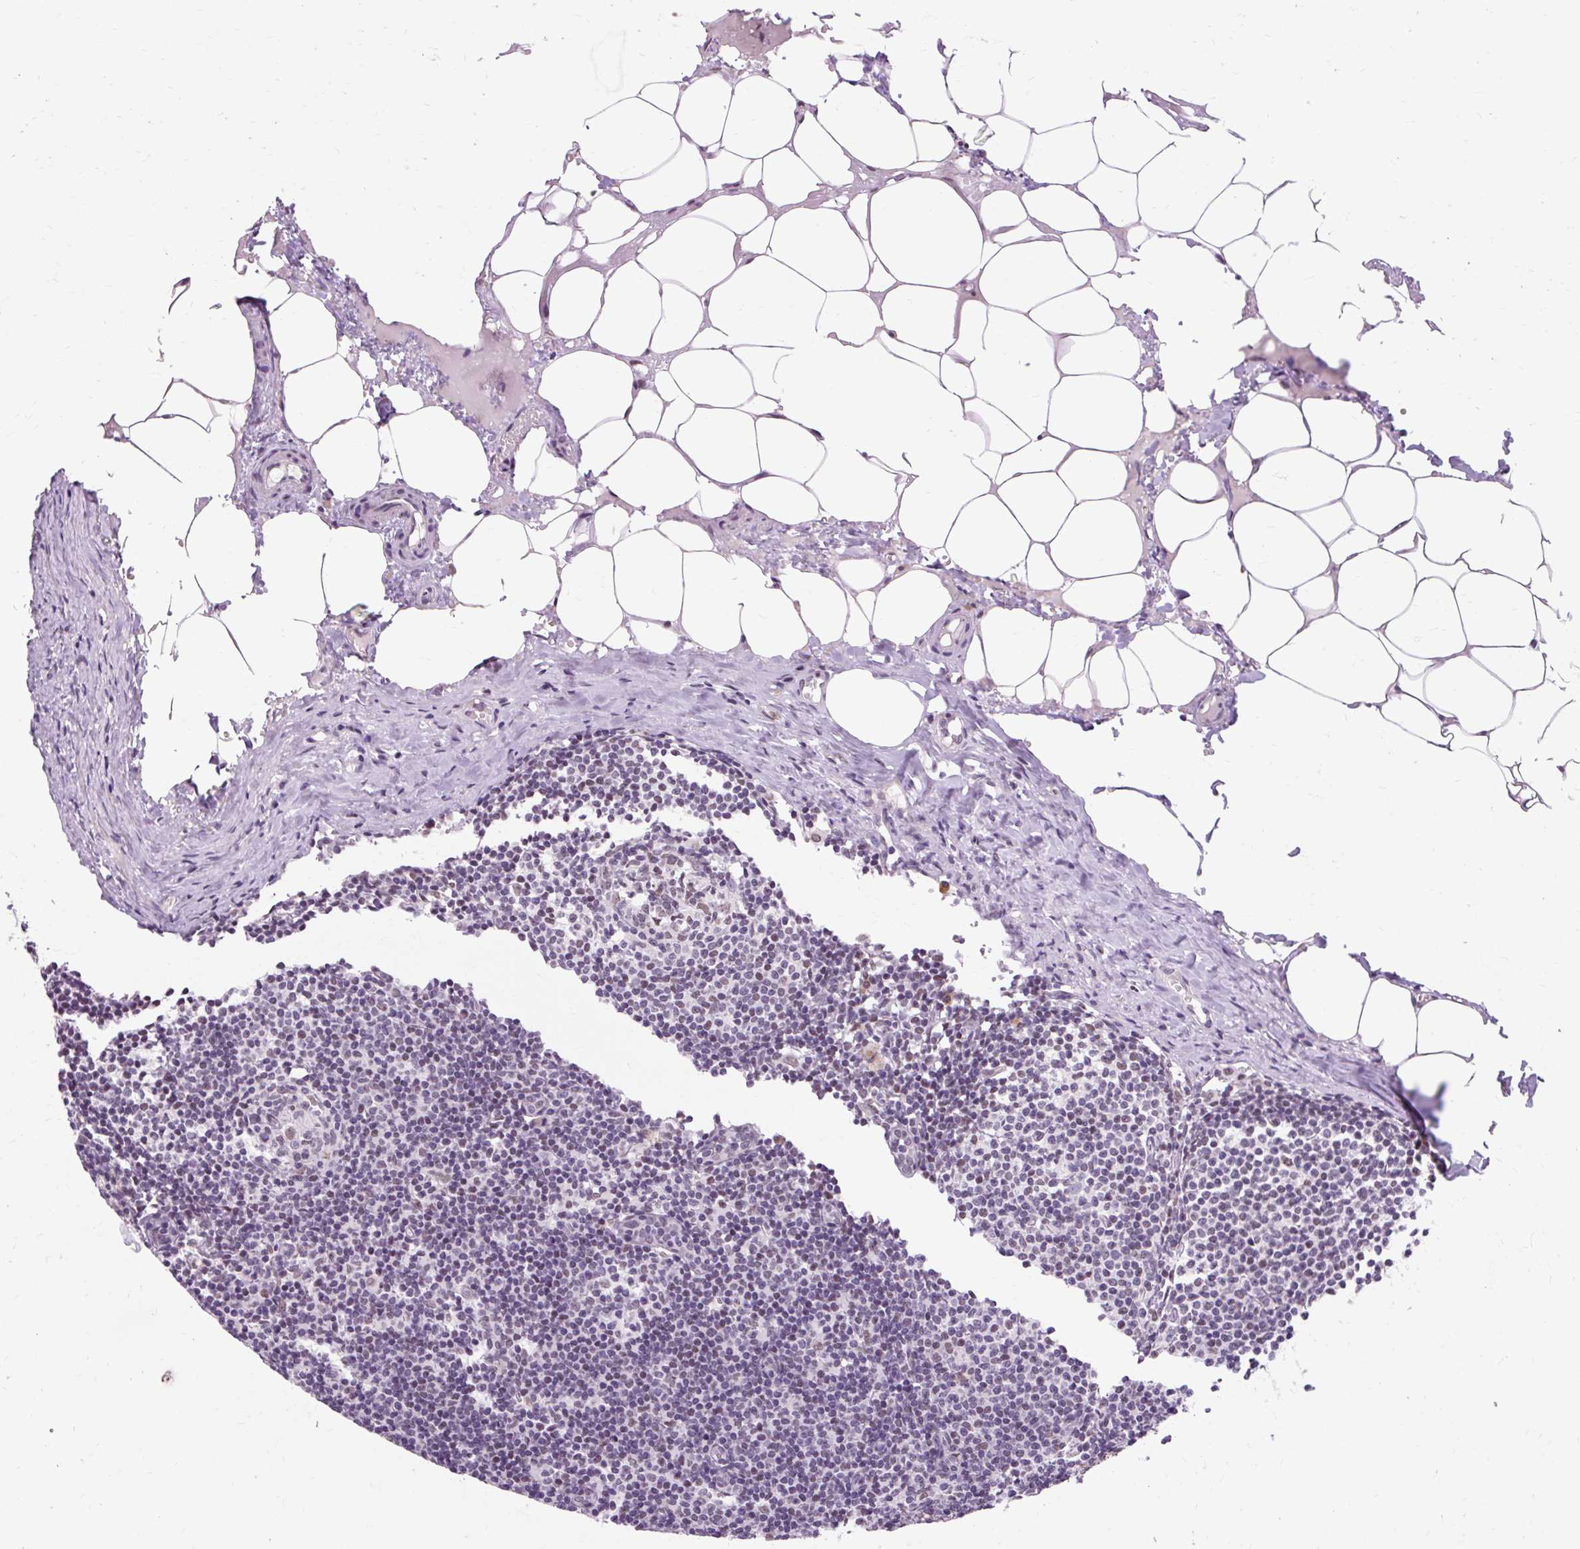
{"staining": {"intensity": "moderate", "quantity": "<25%", "location": "nuclear"}, "tissue": "lymph node", "cell_type": "Non-germinal center cells", "image_type": "normal", "snomed": [{"axis": "morphology", "description": "Normal tissue, NOS"}, {"axis": "topography", "description": "Lymph node"}], "caption": "This is a photomicrograph of immunohistochemistry (IHC) staining of benign lymph node, which shows moderate staining in the nuclear of non-germinal center cells.", "gene": "ENSG00000261832", "patient": {"sex": "male", "age": 49}}